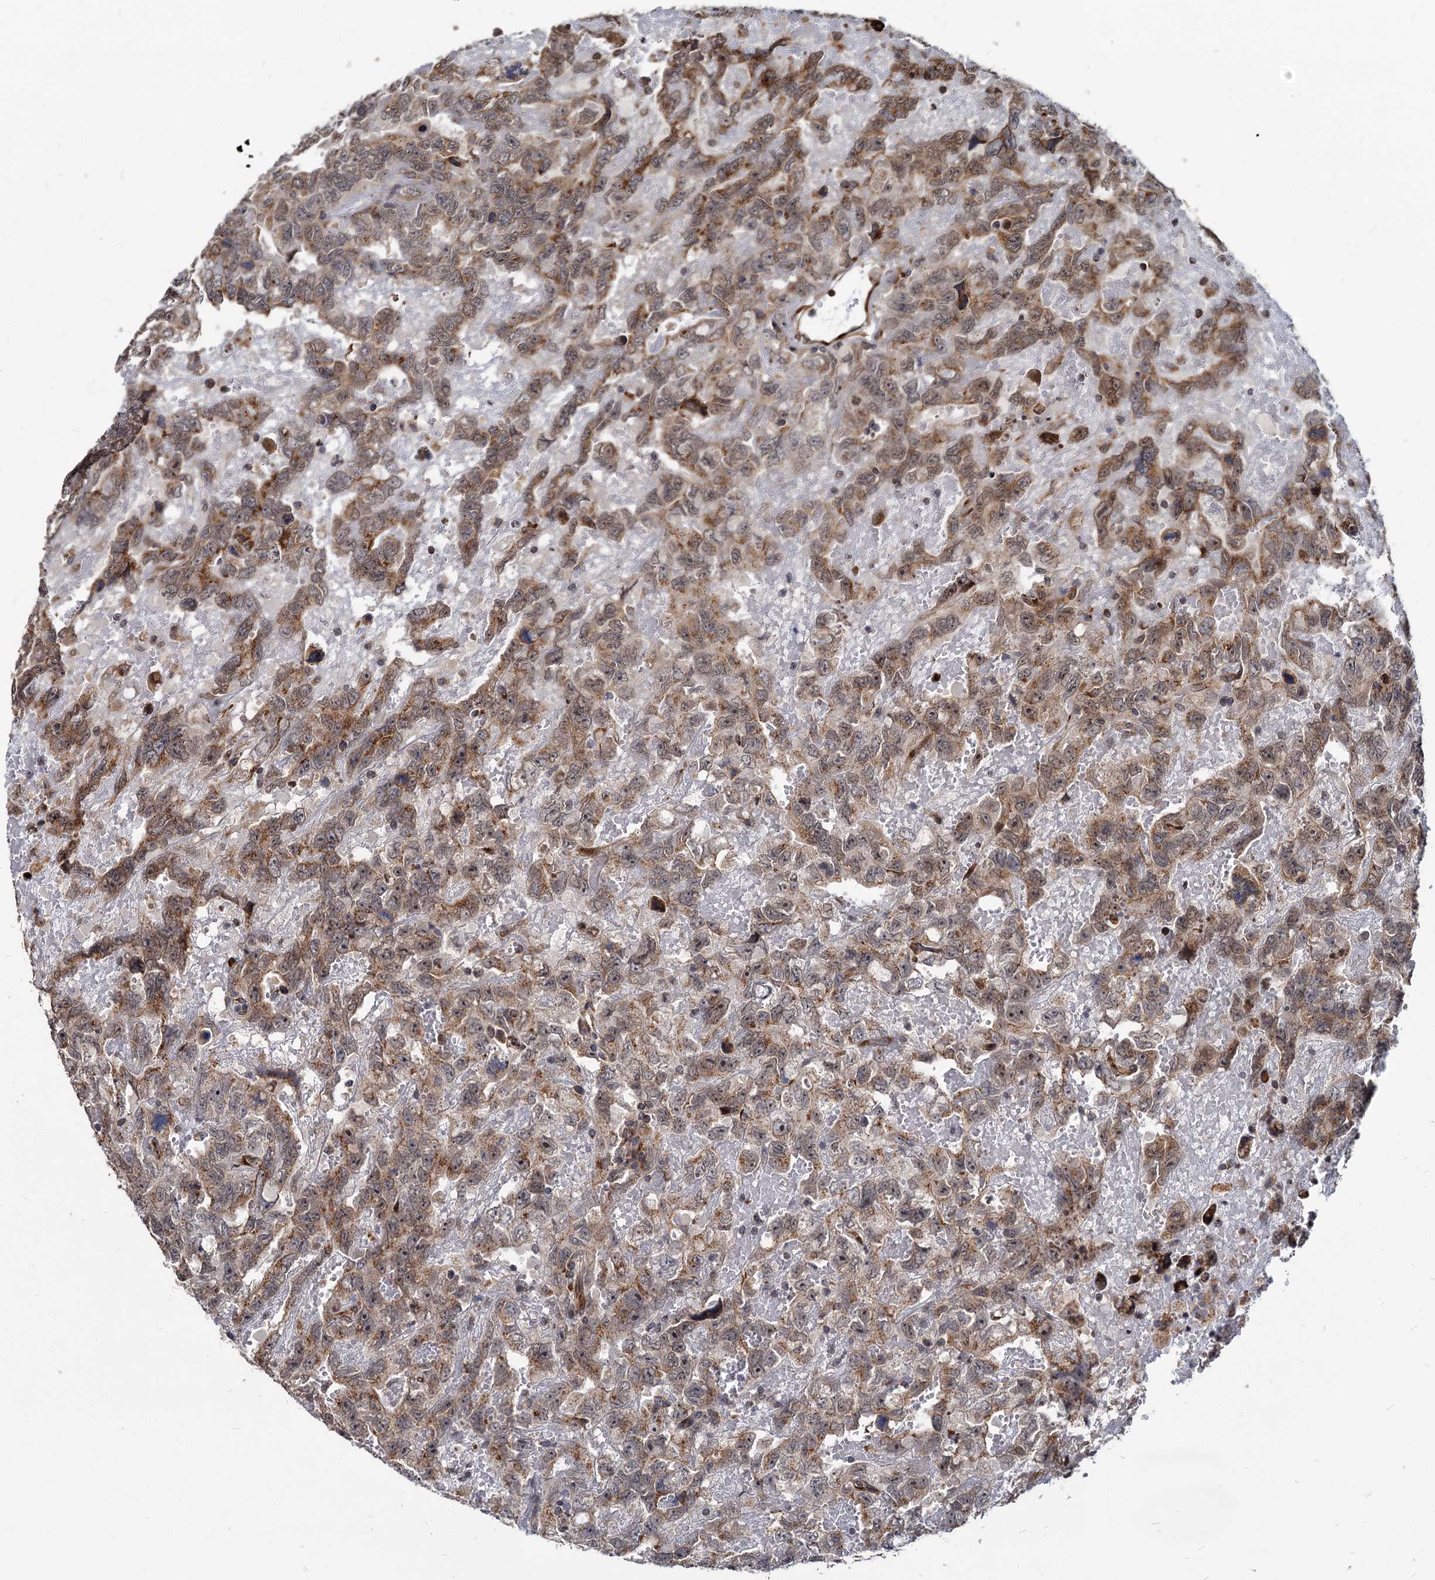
{"staining": {"intensity": "moderate", "quantity": ">75%", "location": "cytoplasmic/membranous,nuclear"}, "tissue": "testis cancer", "cell_type": "Tumor cells", "image_type": "cancer", "snomed": [{"axis": "morphology", "description": "Carcinoma, Embryonal, NOS"}, {"axis": "topography", "description": "Testis"}], "caption": "Immunohistochemical staining of human embryonal carcinoma (testis) exhibits medium levels of moderate cytoplasmic/membranous and nuclear expression in about >75% of tumor cells.", "gene": "SAAL1", "patient": {"sex": "male", "age": 45}}